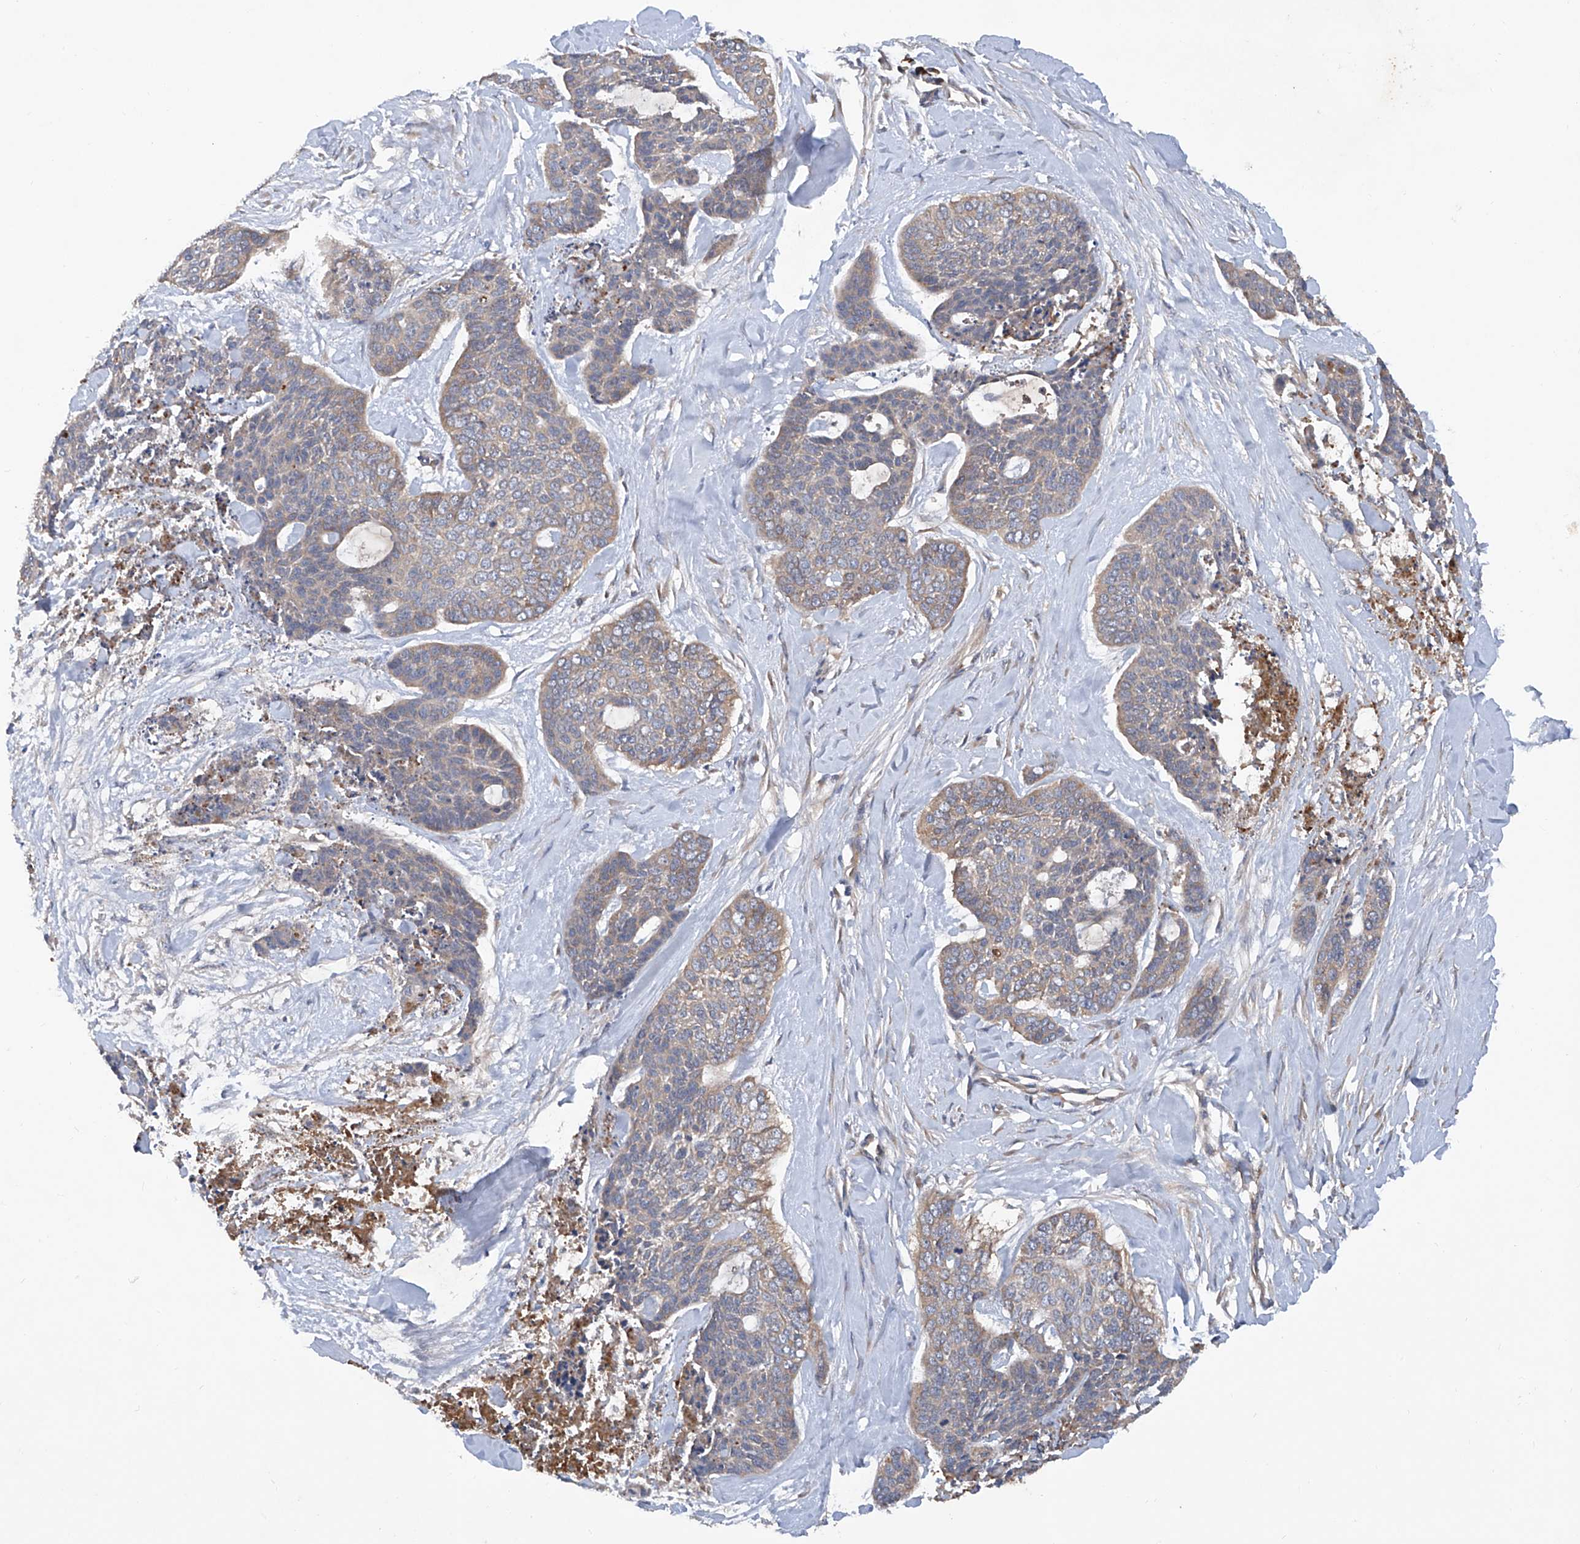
{"staining": {"intensity": "weak", "quantity": "25%-75%", "location": "cytoplasmic/membranous"}, "tissue": "skin cancer", "cell_type": "Tumor cells", "image_type": "cancer", "snomed": [{"axis": "morphology", "description": "Basal cell carcinoma"}, {"axis": "topography", "description": "Skin"}], "caption": "Basal cell carcinoma (skin) stained with a protein marker reveals weak staining in tumor cells.", "gene": "ASCC3", "patient": {"sex": "female", "age": 64}}